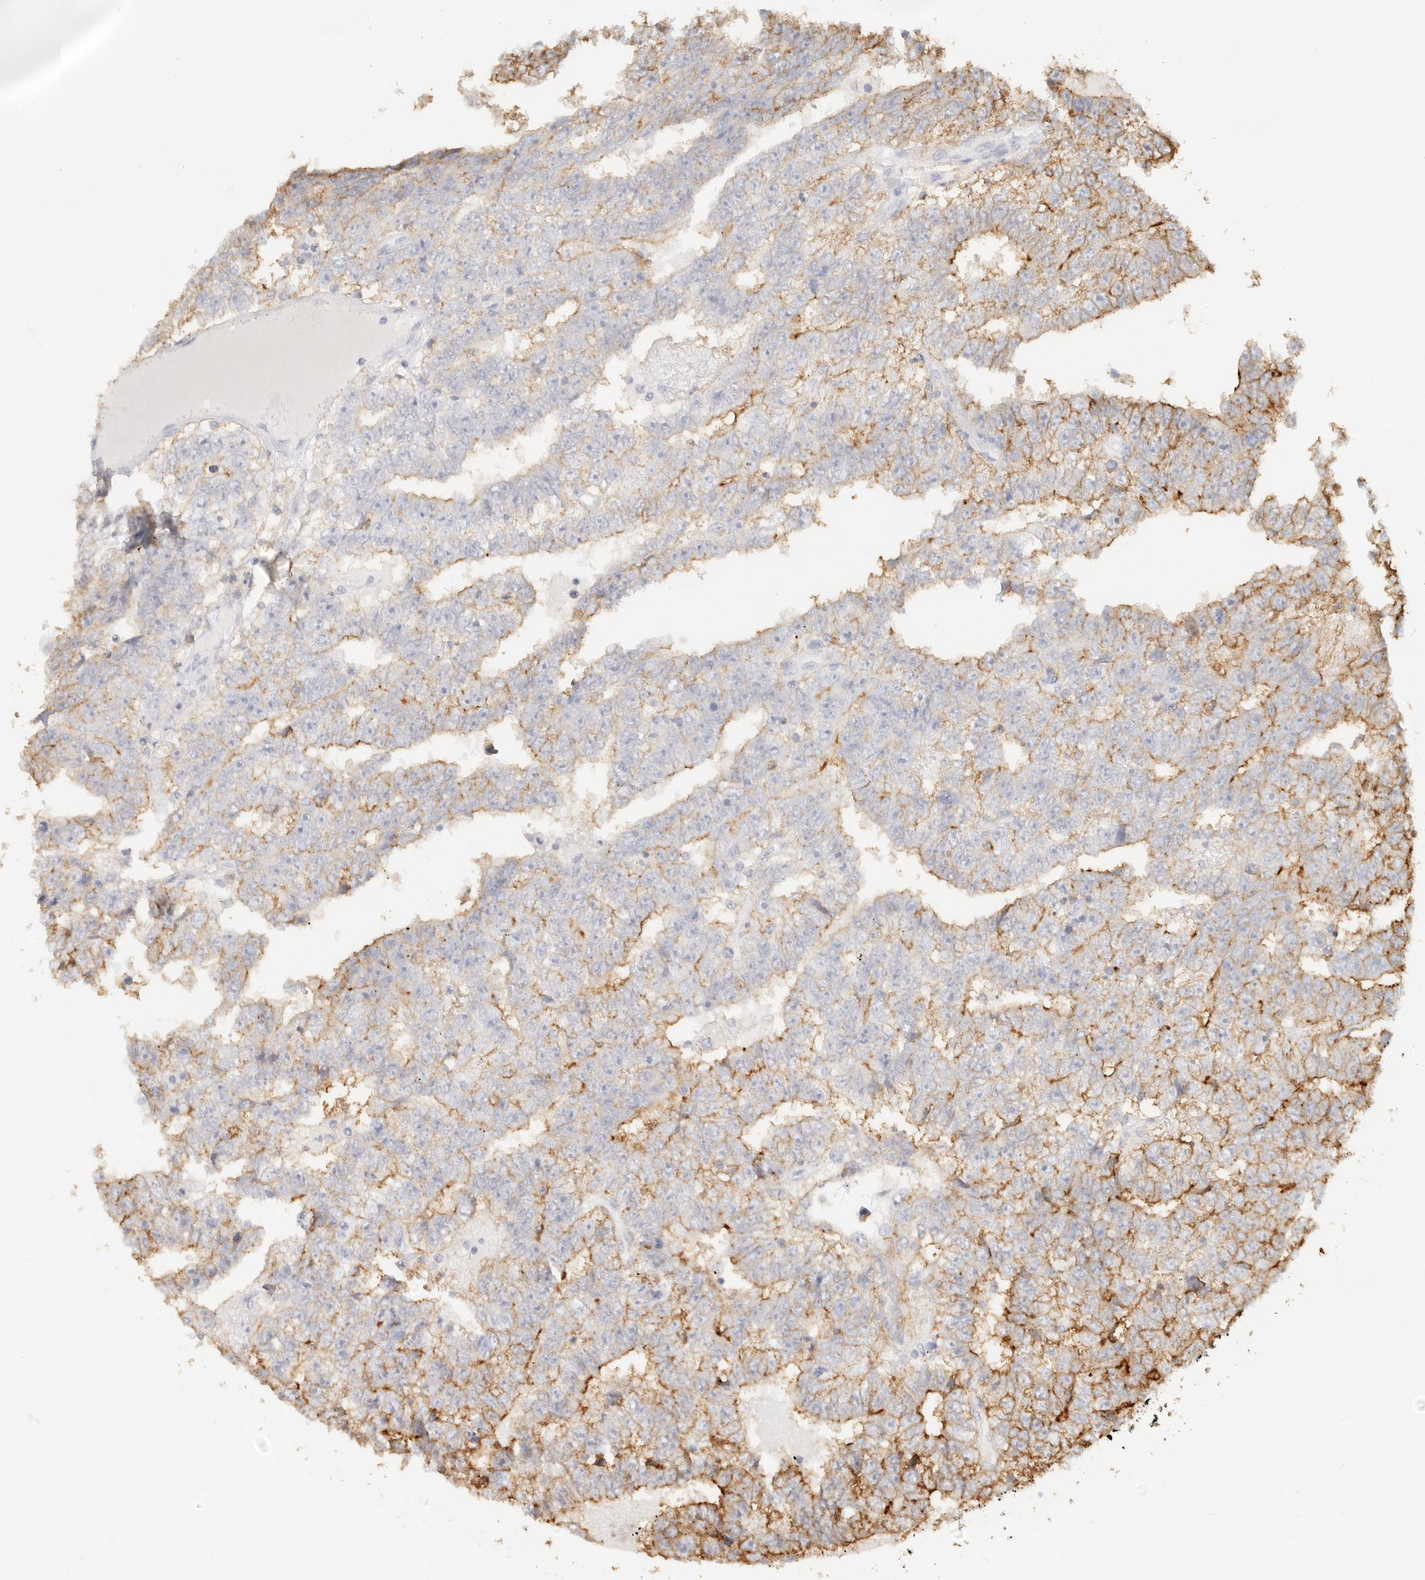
{"staining": {"intensity": "moderate", "quantity": "<25%", "location": "cytoplasmic/membranous"}, "tissue": "testis cancer", "cell_type": "Tumor cells", "image_type": "cancer", "snomed": [{"axis": "morphology", "description": "Carcinoma, Embryonal, NOS"}, {"axis": "topography", "description": "Testis"}], "caption": "Brown immunohistochemical staining in human embryonal carcinoma (testis) displays moderate cytoplasmic/membranous positivity in about <25% of tumor cells.", "gene": "EPCAM", "patient": {"sex": "male", "age": 25}}